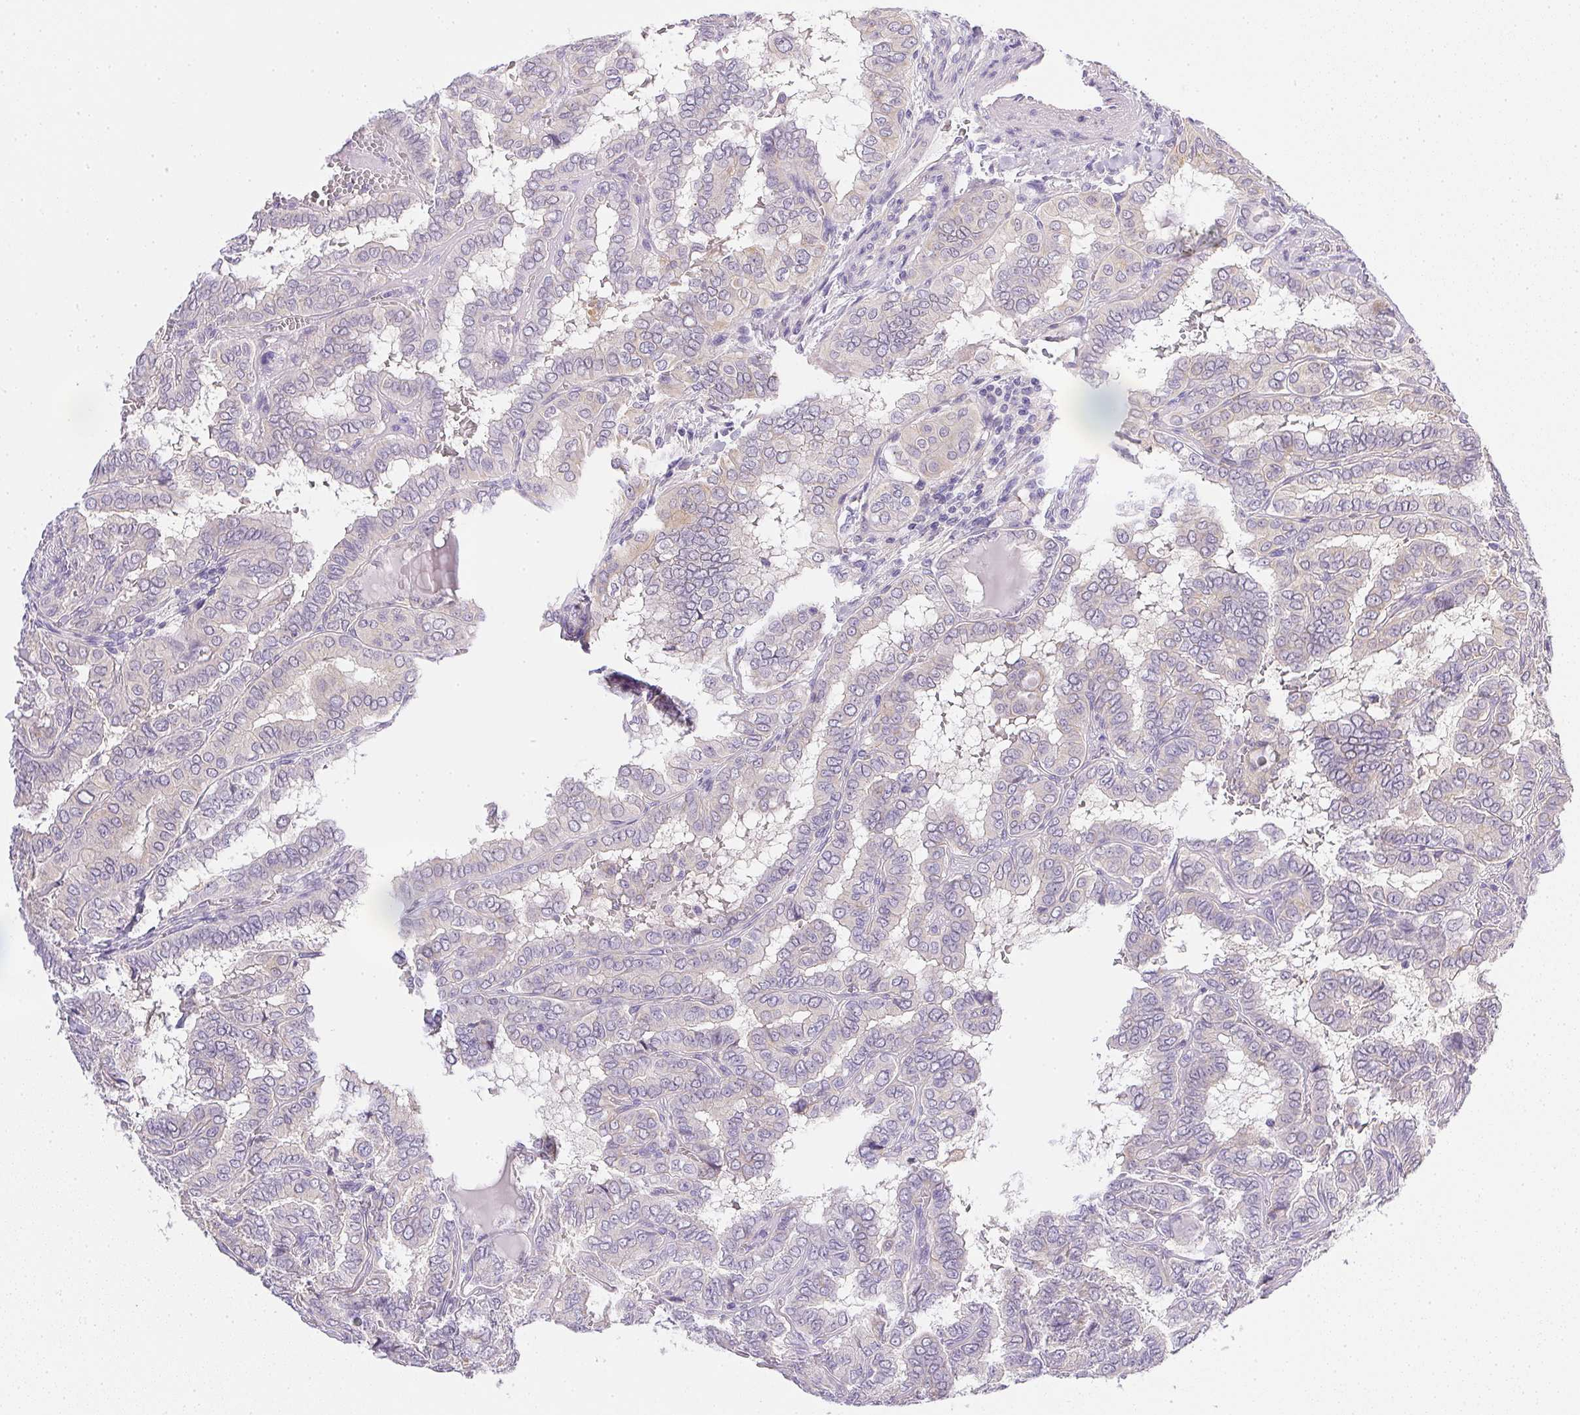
{"staining": {"intensity": "negative", "quantity": "none", "location": "none"}, "tissue": "thyroid cancer", "cell_type": "Tumor cells", "image_type": "cancer", "snomed": [{"axis": "morphology", "description": "Papillary adenocarcinoma, NOS"}, {"axis": "topography", "description": "Thyroid gland"}], "caption": "Human thyroid papillary adenocarcinoma stained for a protein using immunohistochemistry (IHC) displays no staining in tumor cells.", "gene": "SLC17A7", "patient": {"sex": "female", "age": 46}}